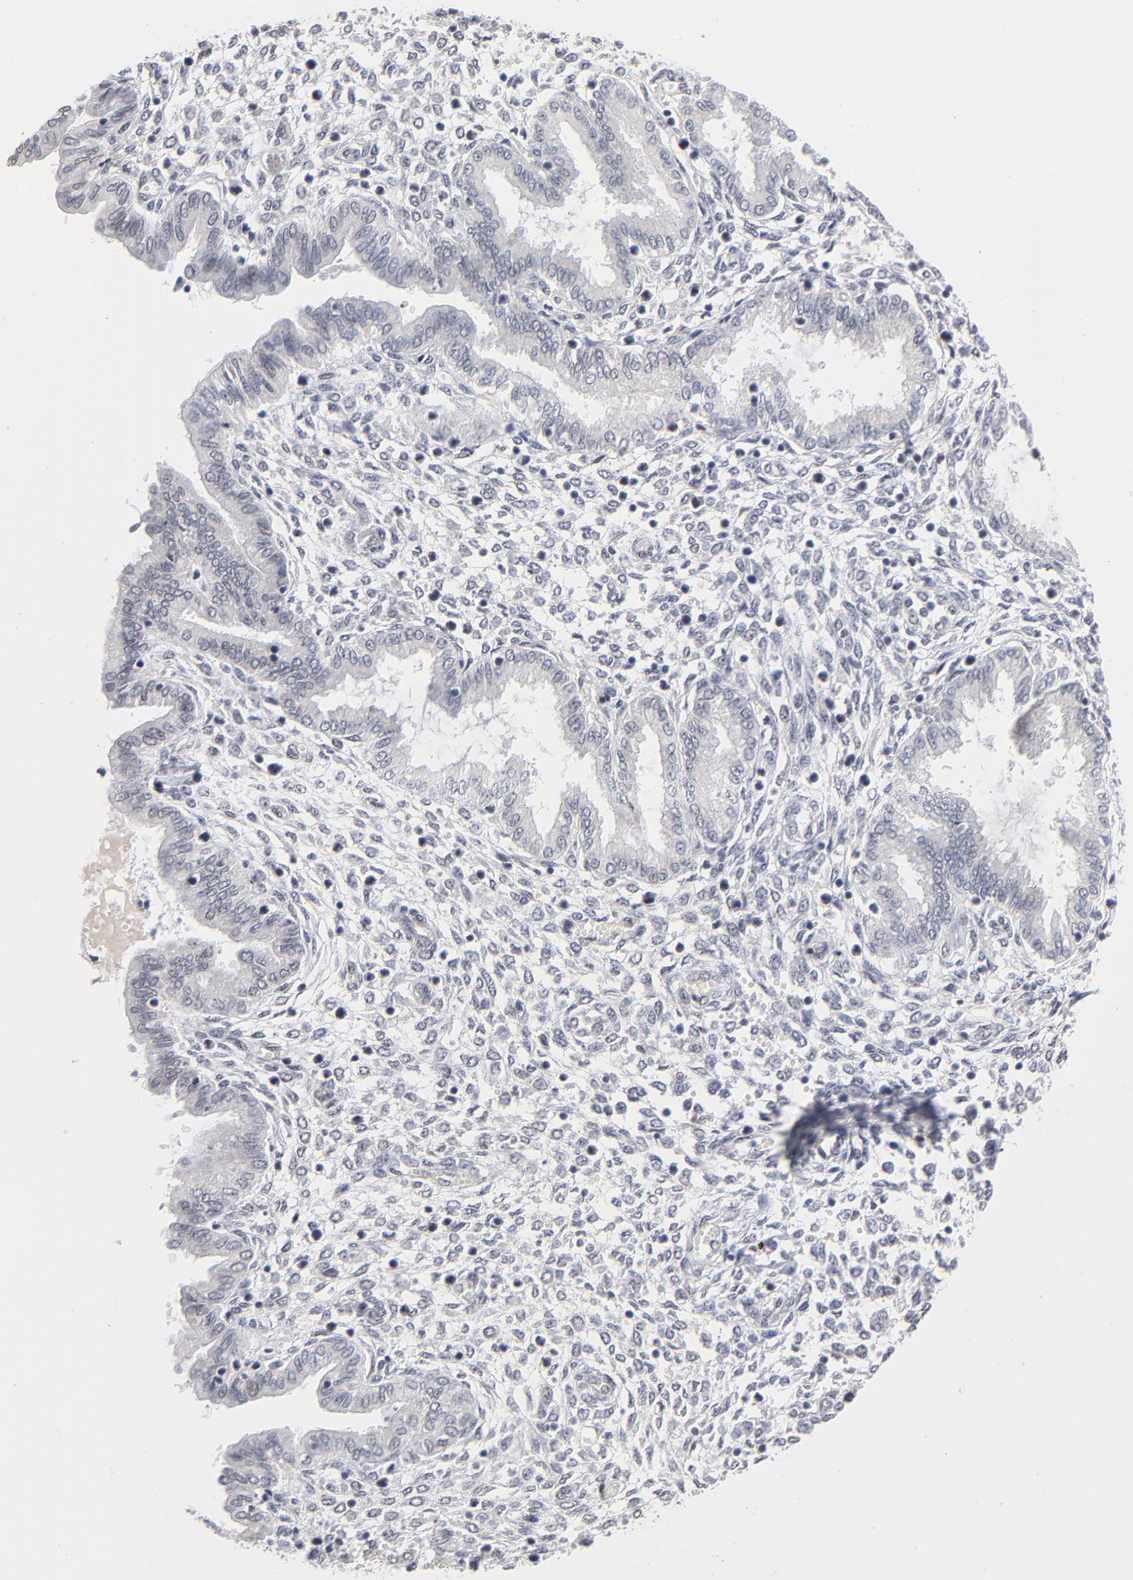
{"staining": {"intensity": "negative", "quantity": "none", "location": "none"}, "tissue": "endometrium", "cell_type": "Cells in endometrial stroma", "image_type": "normal", "snomed": [{"axis": "morphology", "description": "Normal tissue, NOS"}, {"axis": "topography", "description": "Endometrium"}], "caption": "Human endometrium stained for a protein using IHC exhibits no positivity in cells in endometrial stroma.", "gene": "MBIP", "patient": {"sex": "female", "age": 33}}